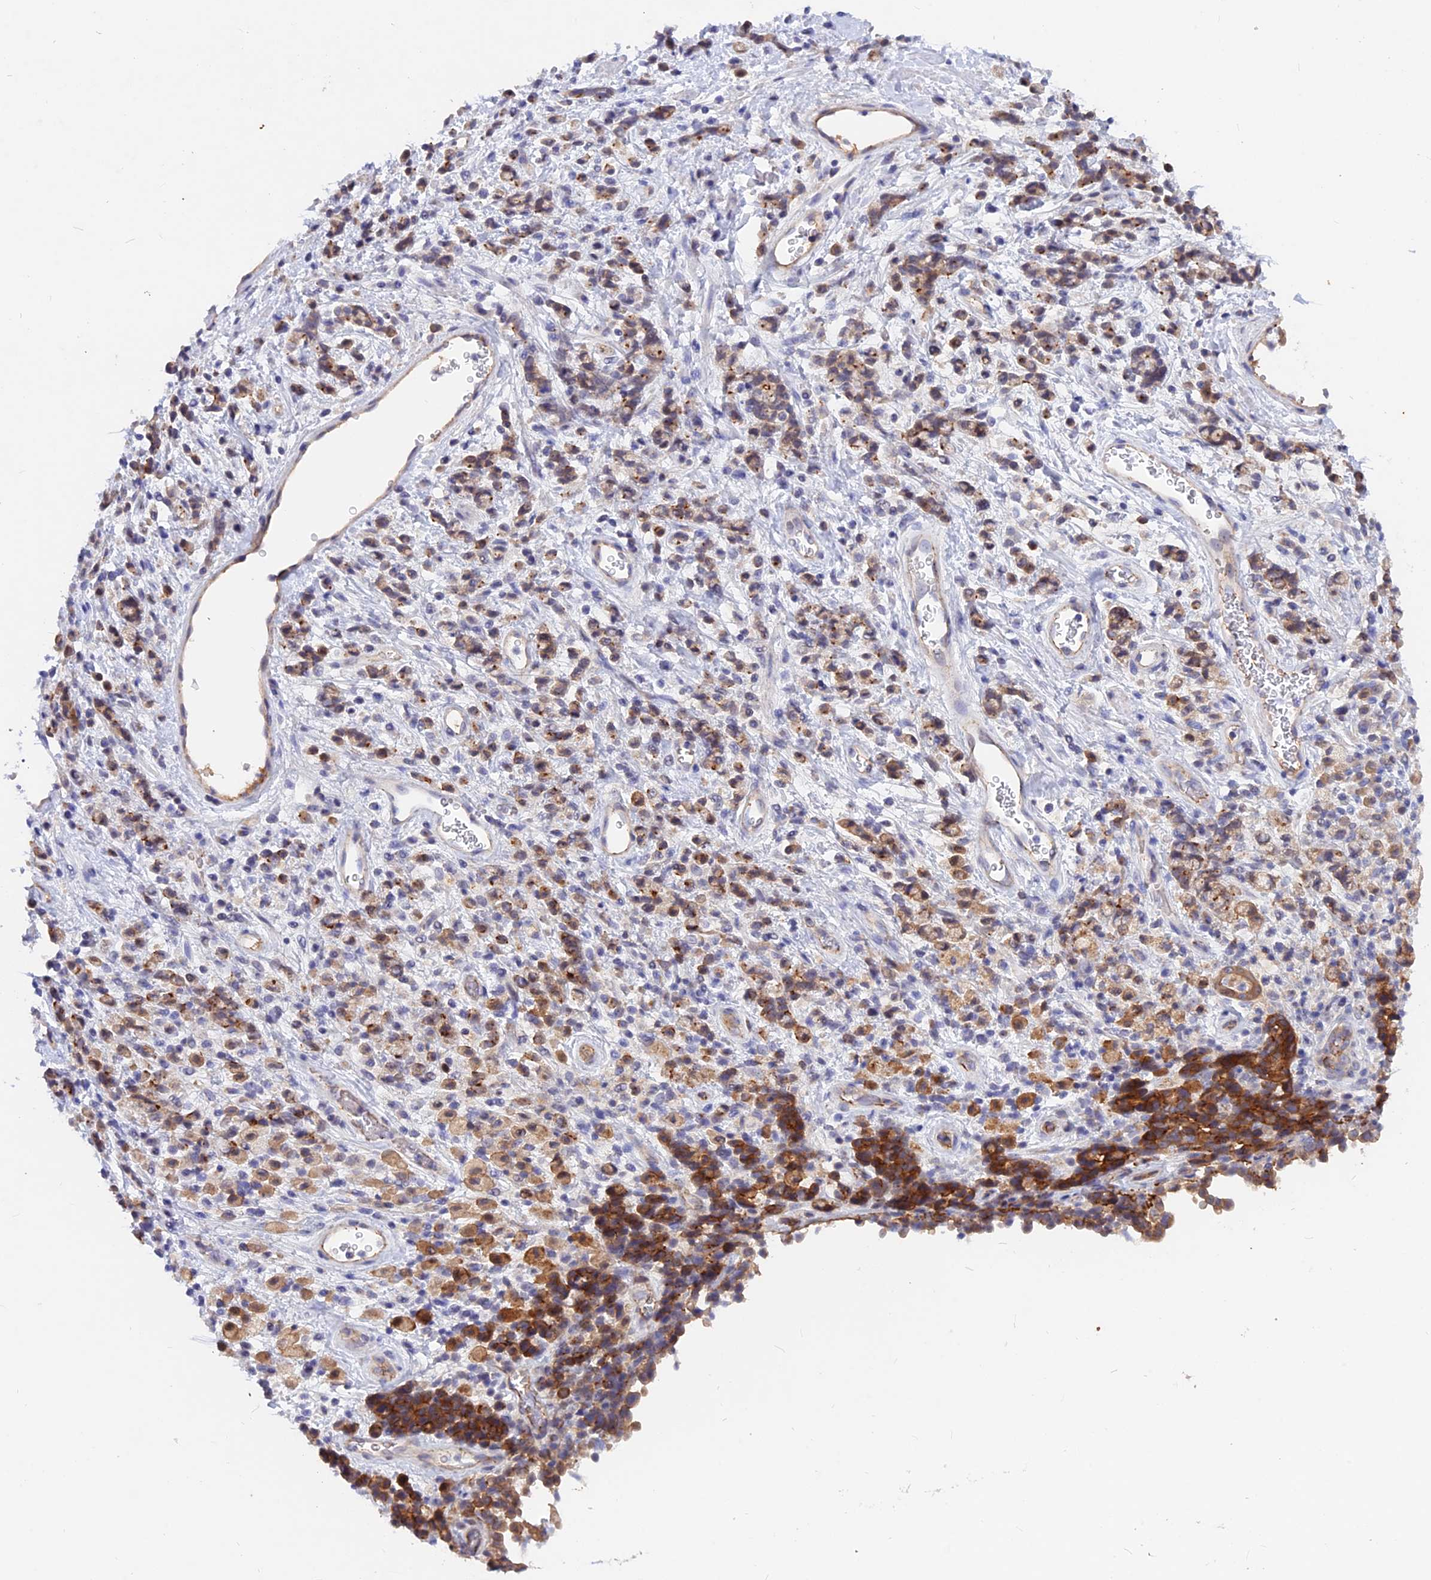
{"staining": {"intensity": "moderate", "quantity": ">75%", "location": "cytoplasmic/membranous"}, "tissue": "stomach cancer", "cell_type": "Tumor cells", "image_type": "cancer", "snomed": [{"axis": "morphology", "description": "Adenocarcinoma, NOS"}, {"axis": "topography", "description": "Stomach"}], "caption": "Stomach cancer stained with a protein marker exhibits moderate staining in tumor cells.", "gene": "GK5", "patient": {"sex": "female", "age": 60}}